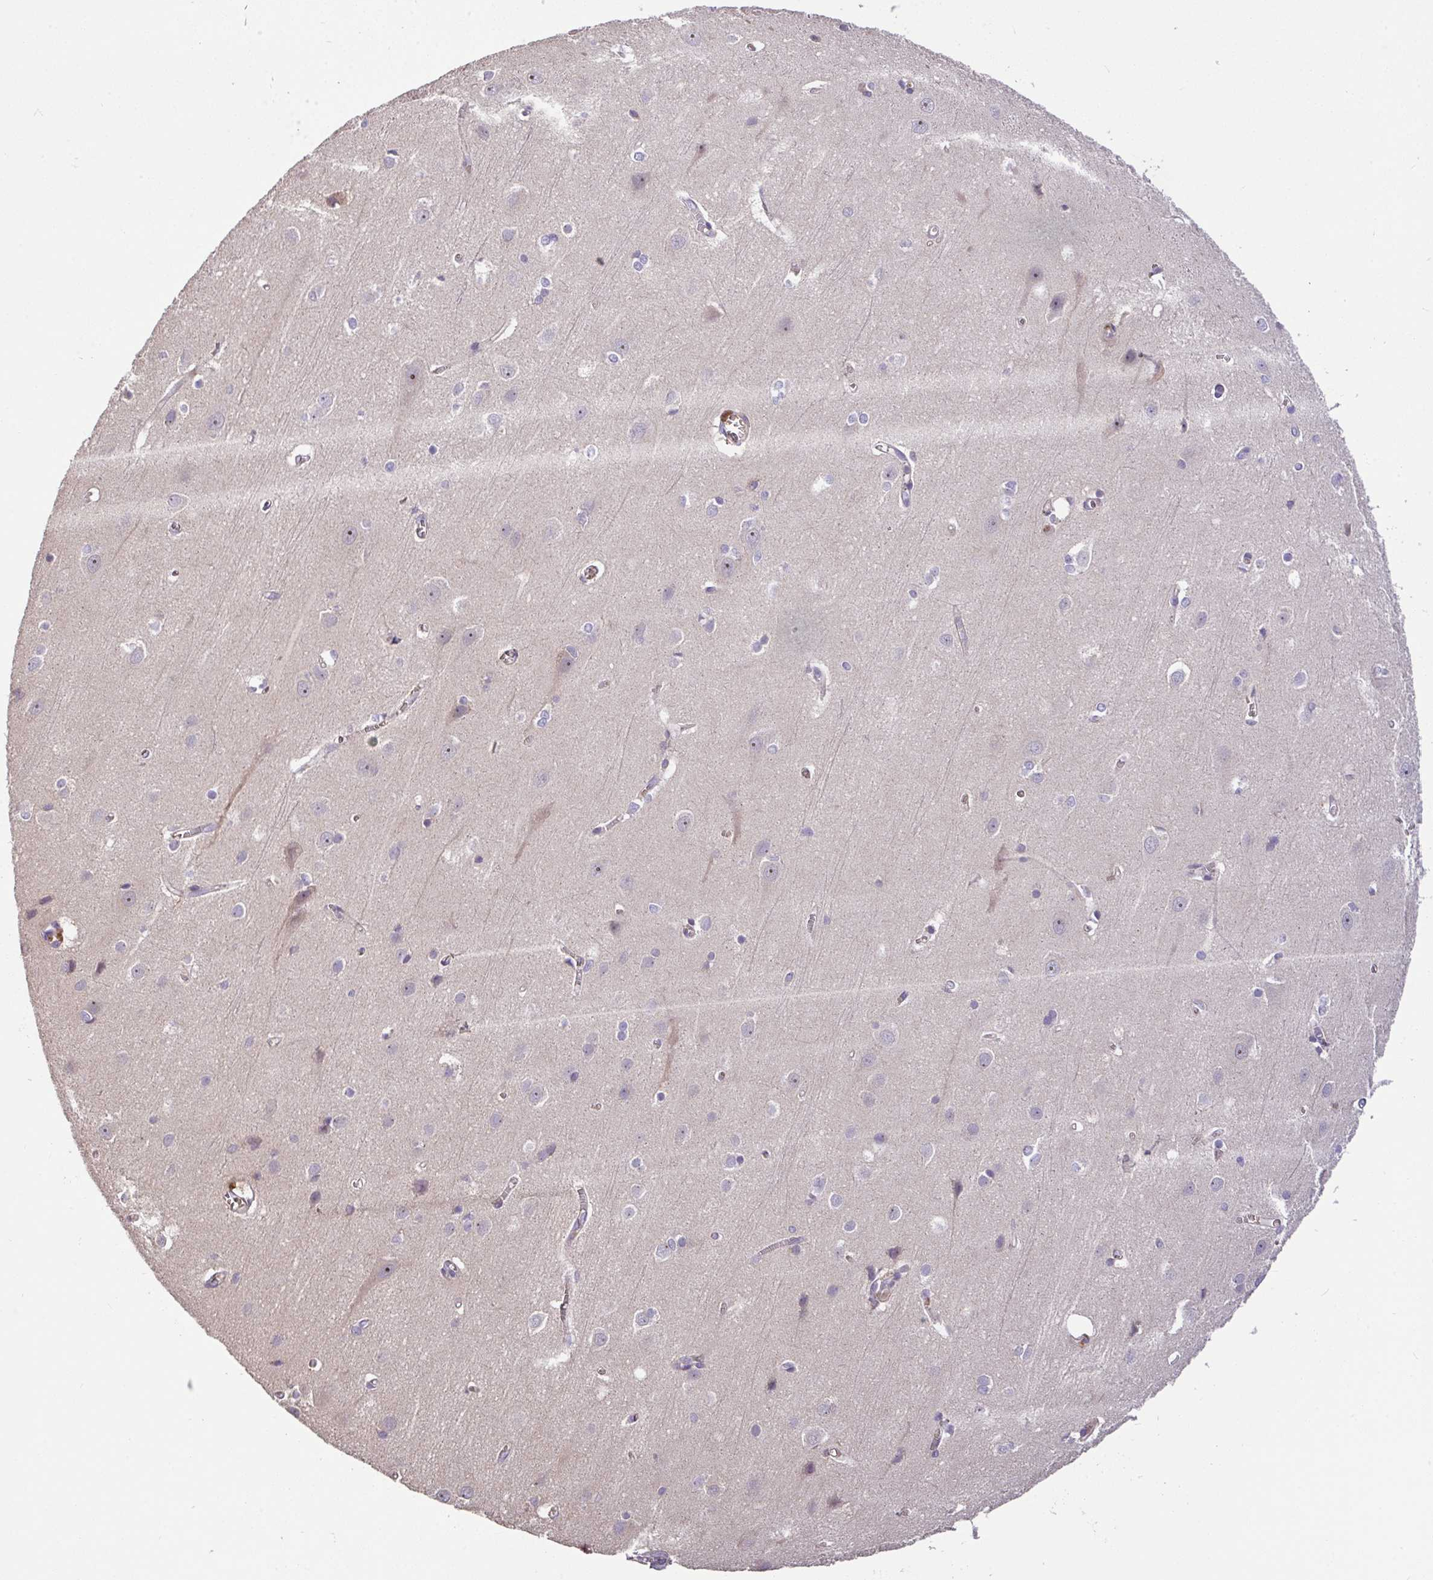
{"staining": {"intensity": "weak", "quantity": "<25%", "location": "cytoplasmic/membranous"}, "tissue": "cerebral cortex", "cell_type": "Endothelial cells", "image_type": "normal", "snomed": [{"axis": "morphology", "description": "Normal tissue, NOS"}, {"axis": "topography", "description": "Cerebral cortex"}], "caption": "Immunohistochemistry (IHC) histopathology image of unremarkable cerebral cortex: cerebral cortex stained with DAB reveals no significant protein positivity in endothelial cells. The staining was performed using DAB to visualize the protein expression in brown, while the nuclei were stained in blue with hematoxylin (Magnification: 20x).", "gene": "C1QTNF9B", "patient": {"sex": "male", "age": 37}}